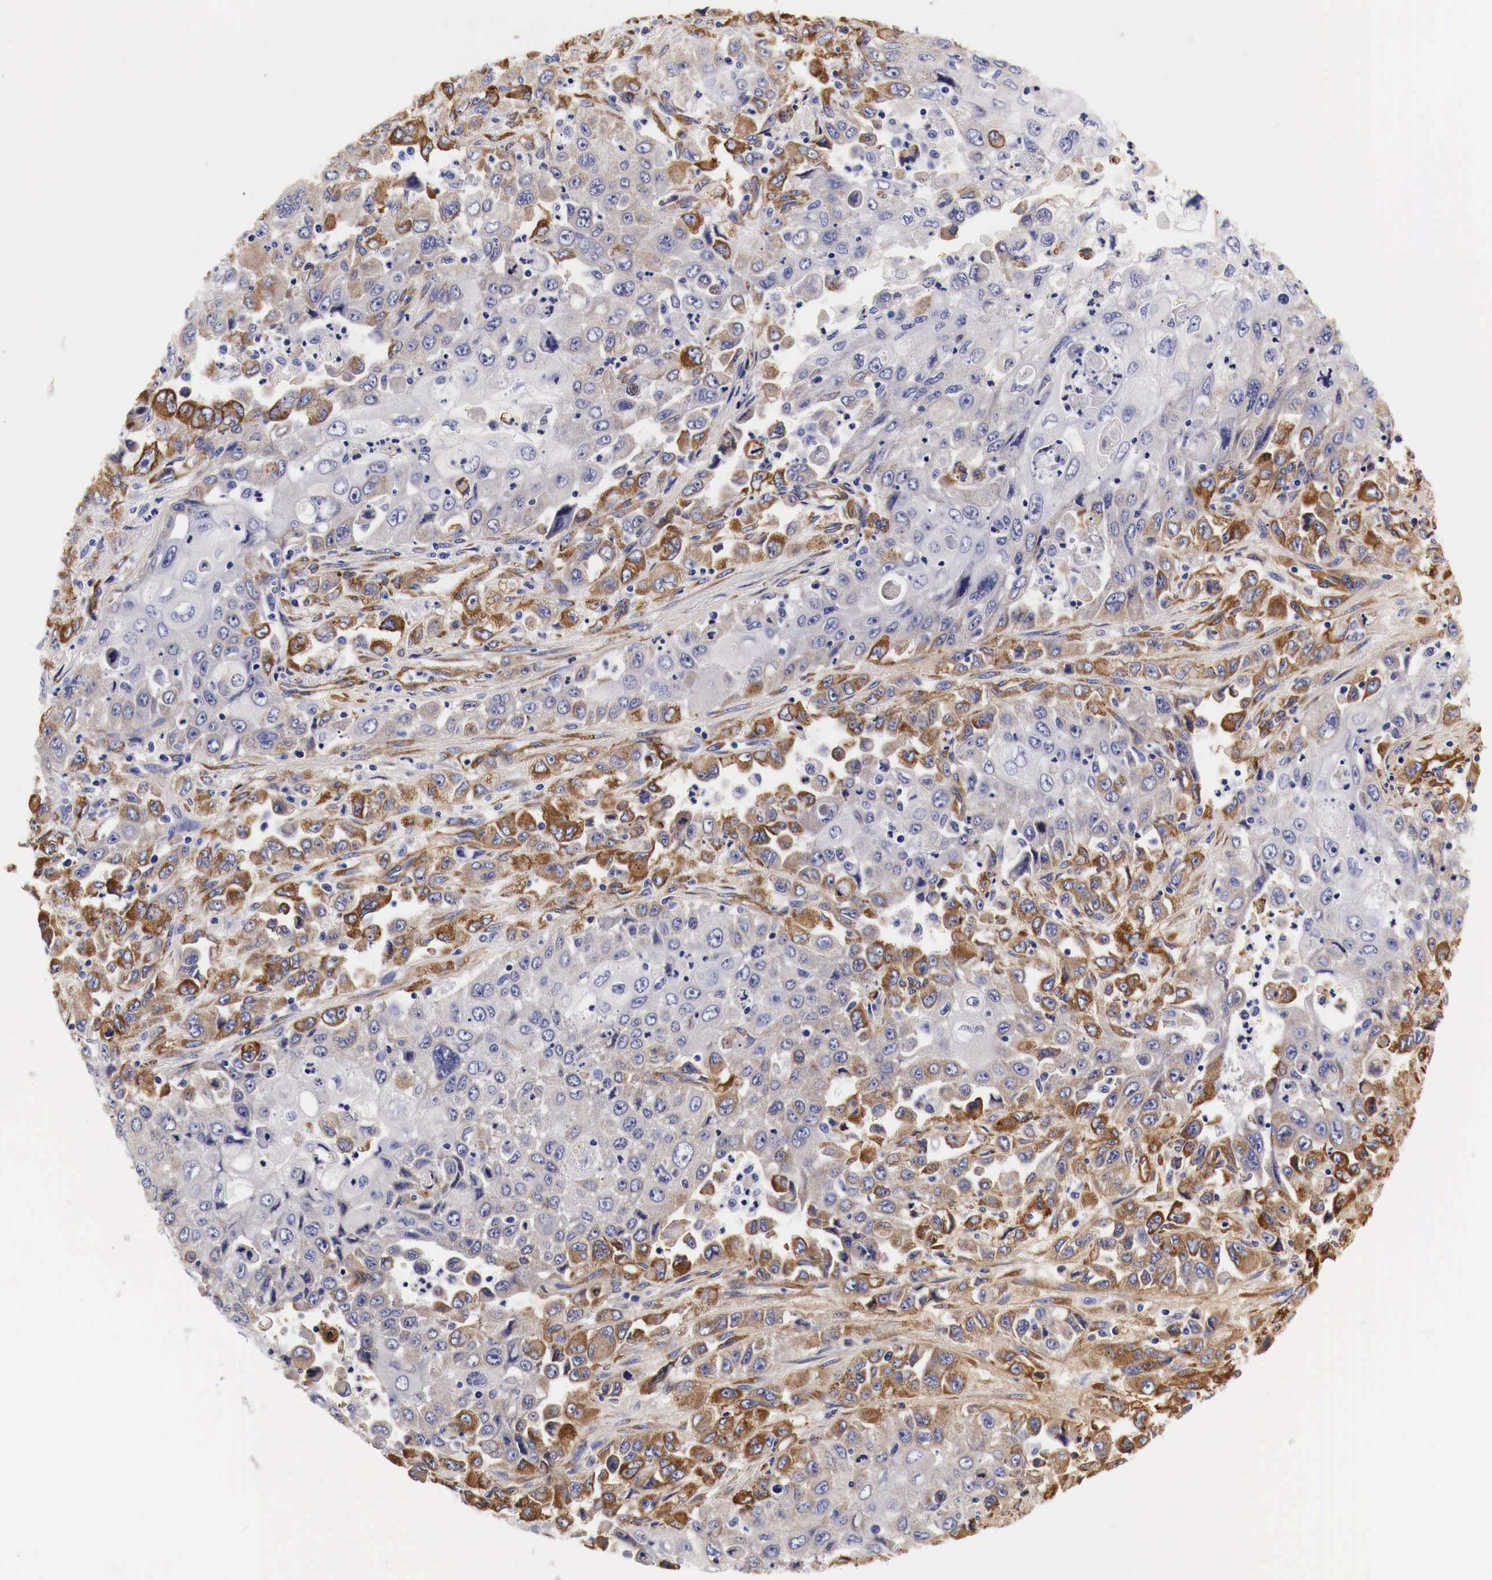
{"staining": {"intensity": "moderate", "quantity": "25%-75%", "location": "cytoplasmic/membranous"}, "tissue": "pancreatic cancer", "cell_type": "Tumor cells", "image_type": "cancer", "snomed": [{"axis": "morphology", "description": "Adenocarcinoma, NOS"}, {"axis": "topography", "description": "Pancreas"}], "caption": "Immunohistochemistry (IHC) of human adenocarcinoma (pancreatic) shows medium levels of moderate cytoplasmic/membranous positivity in approximately 25%-75% of tumor cells.", "gene": "LAMB2", "patient": {"sex": "male", "age": 70}}